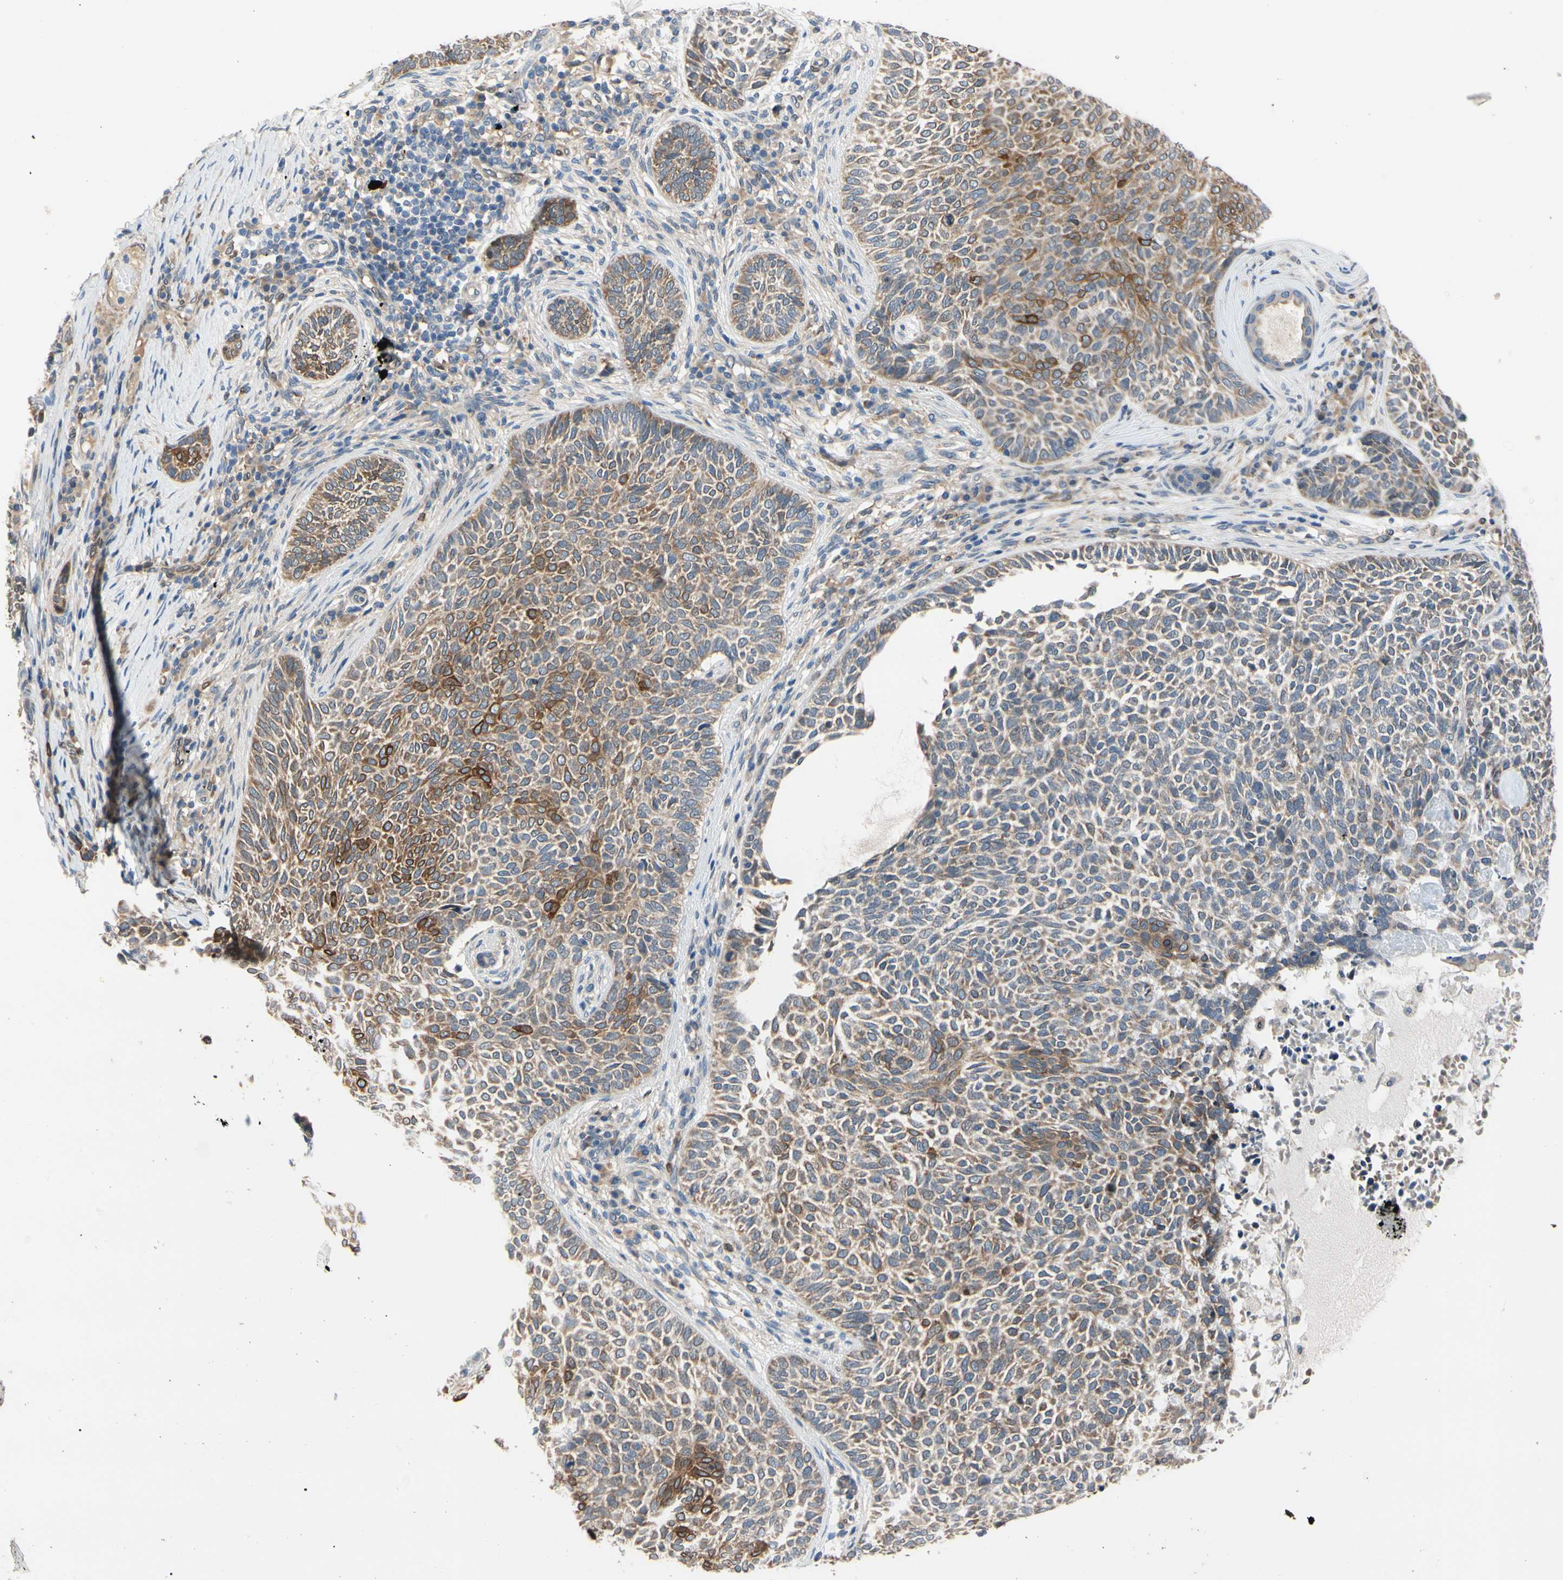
{"staining": {"intensity": "moderate", "quantity": ">75%", "location": "cytoplasmic/membranous"}, "tissue": "skin cancer", "cell_type": "Tumor cells", "image_type": "cancer", "snomed": [{"axis": "morphology", "description": "Basal cell carcinoma"}, {"axis": "topography", "description": "Skin"}], "caption": "Immunohistochemistry (IHC) of human skin basal cell carcinoma shows medium levels of moderate cytoplasmic/membranous staining in about >75% of tumor cells. Using DAB (3,3'-diaminobenzidine) (brown) and hematoxylin (blue) stains, captured at high magnification using brightfield microscopy.", "gene": "PRXL2A", "patient": {"sex": "male", "age": 87}}